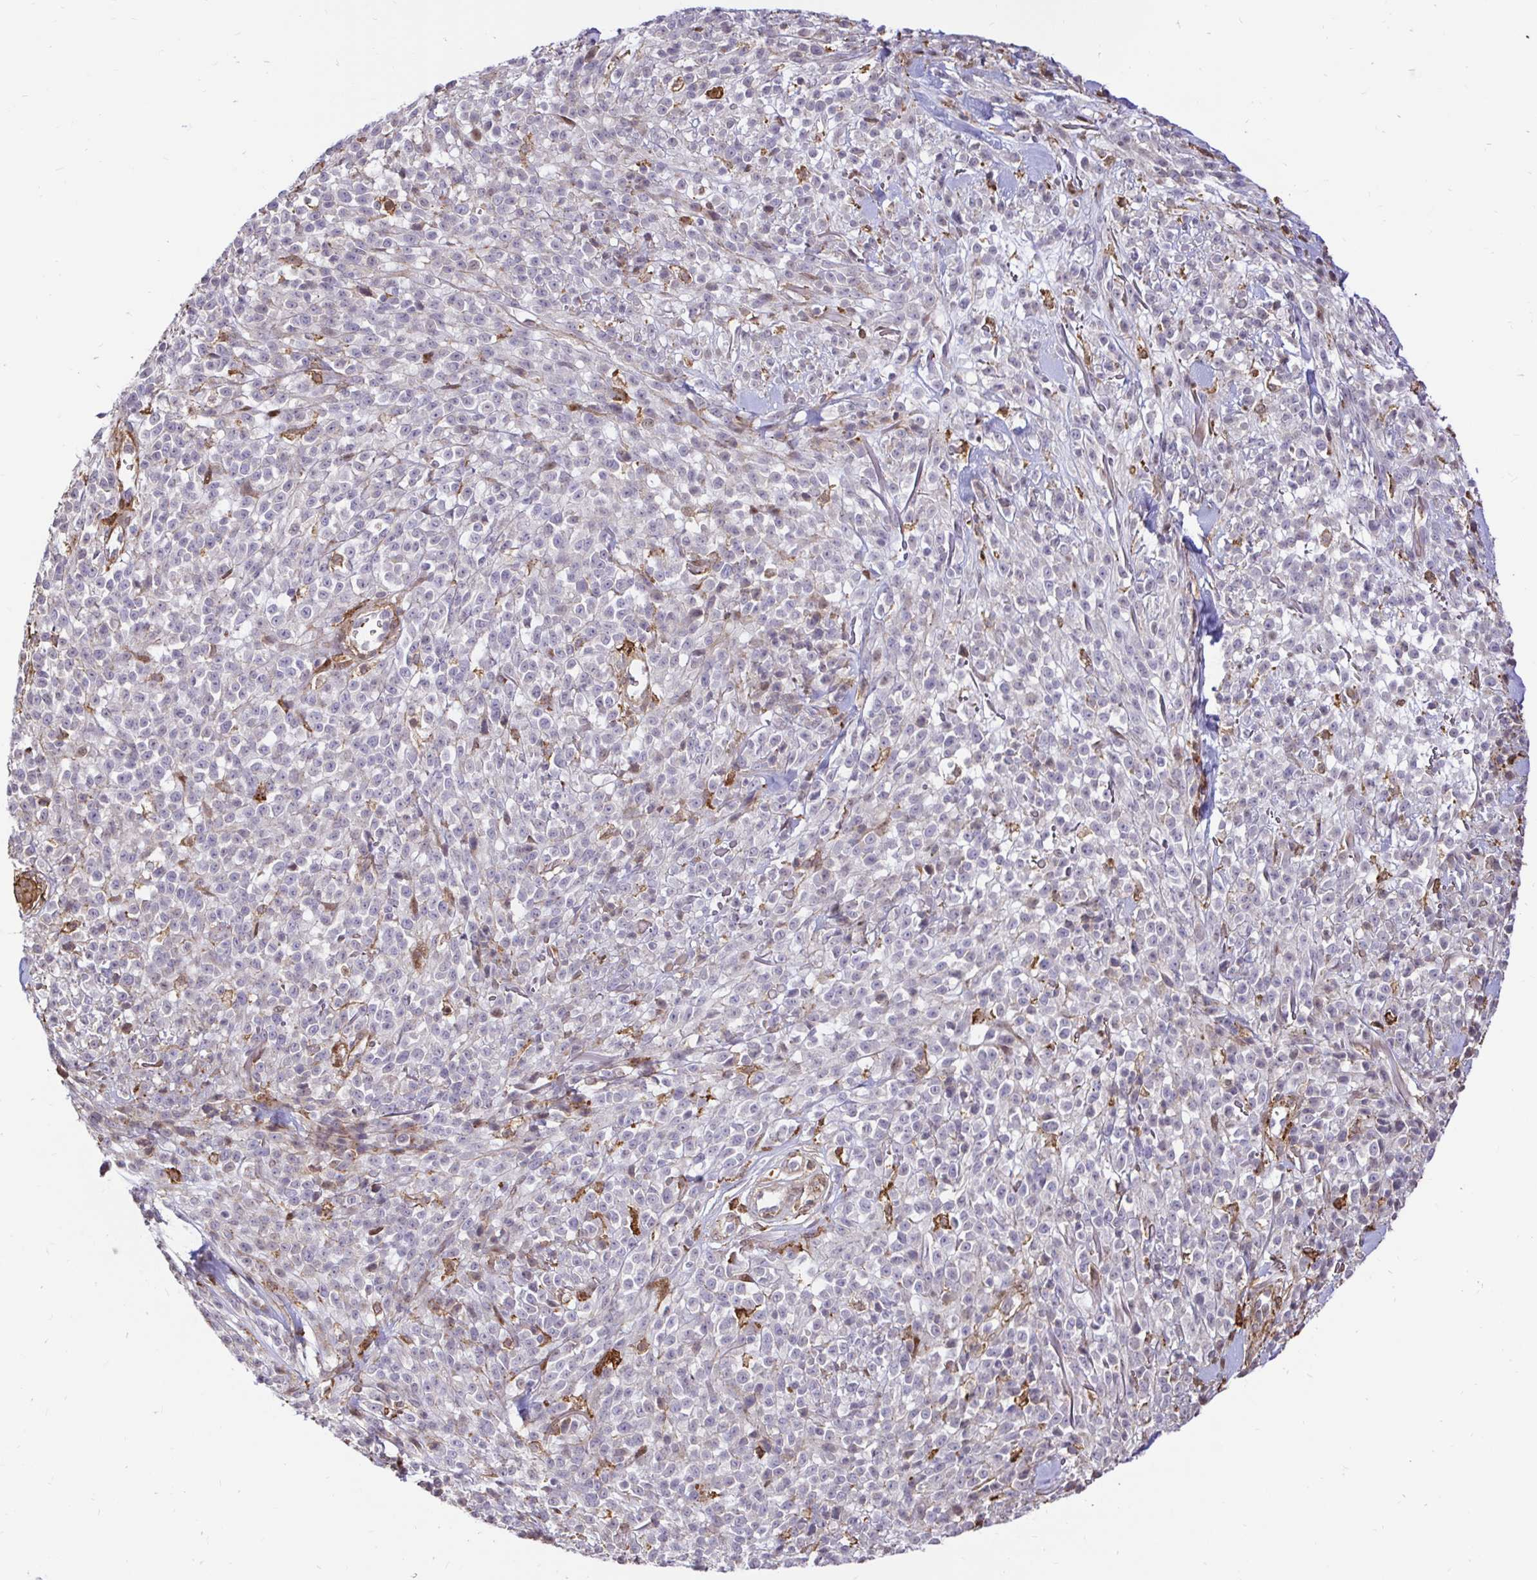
{"staining": {"intensity": "negative", "quantity": "none", "location": "none"}, "tissue": "melanoma", "cell_type": "Tumor cells", "image_type": "cancer", "snomed": [{"axis": "morphology", "description": "Malignant melanoma, NOS"}, {"axis": "topography", "description": "Skin"}, {"axis": "topography", "description": "Skin of trunk"}], "caption": "The photomicrograph exhibits no significant positivity in tumor cells of malignant melanoma.", "gene": "GSN", "patient": {"sex": "male", "age": 74}}